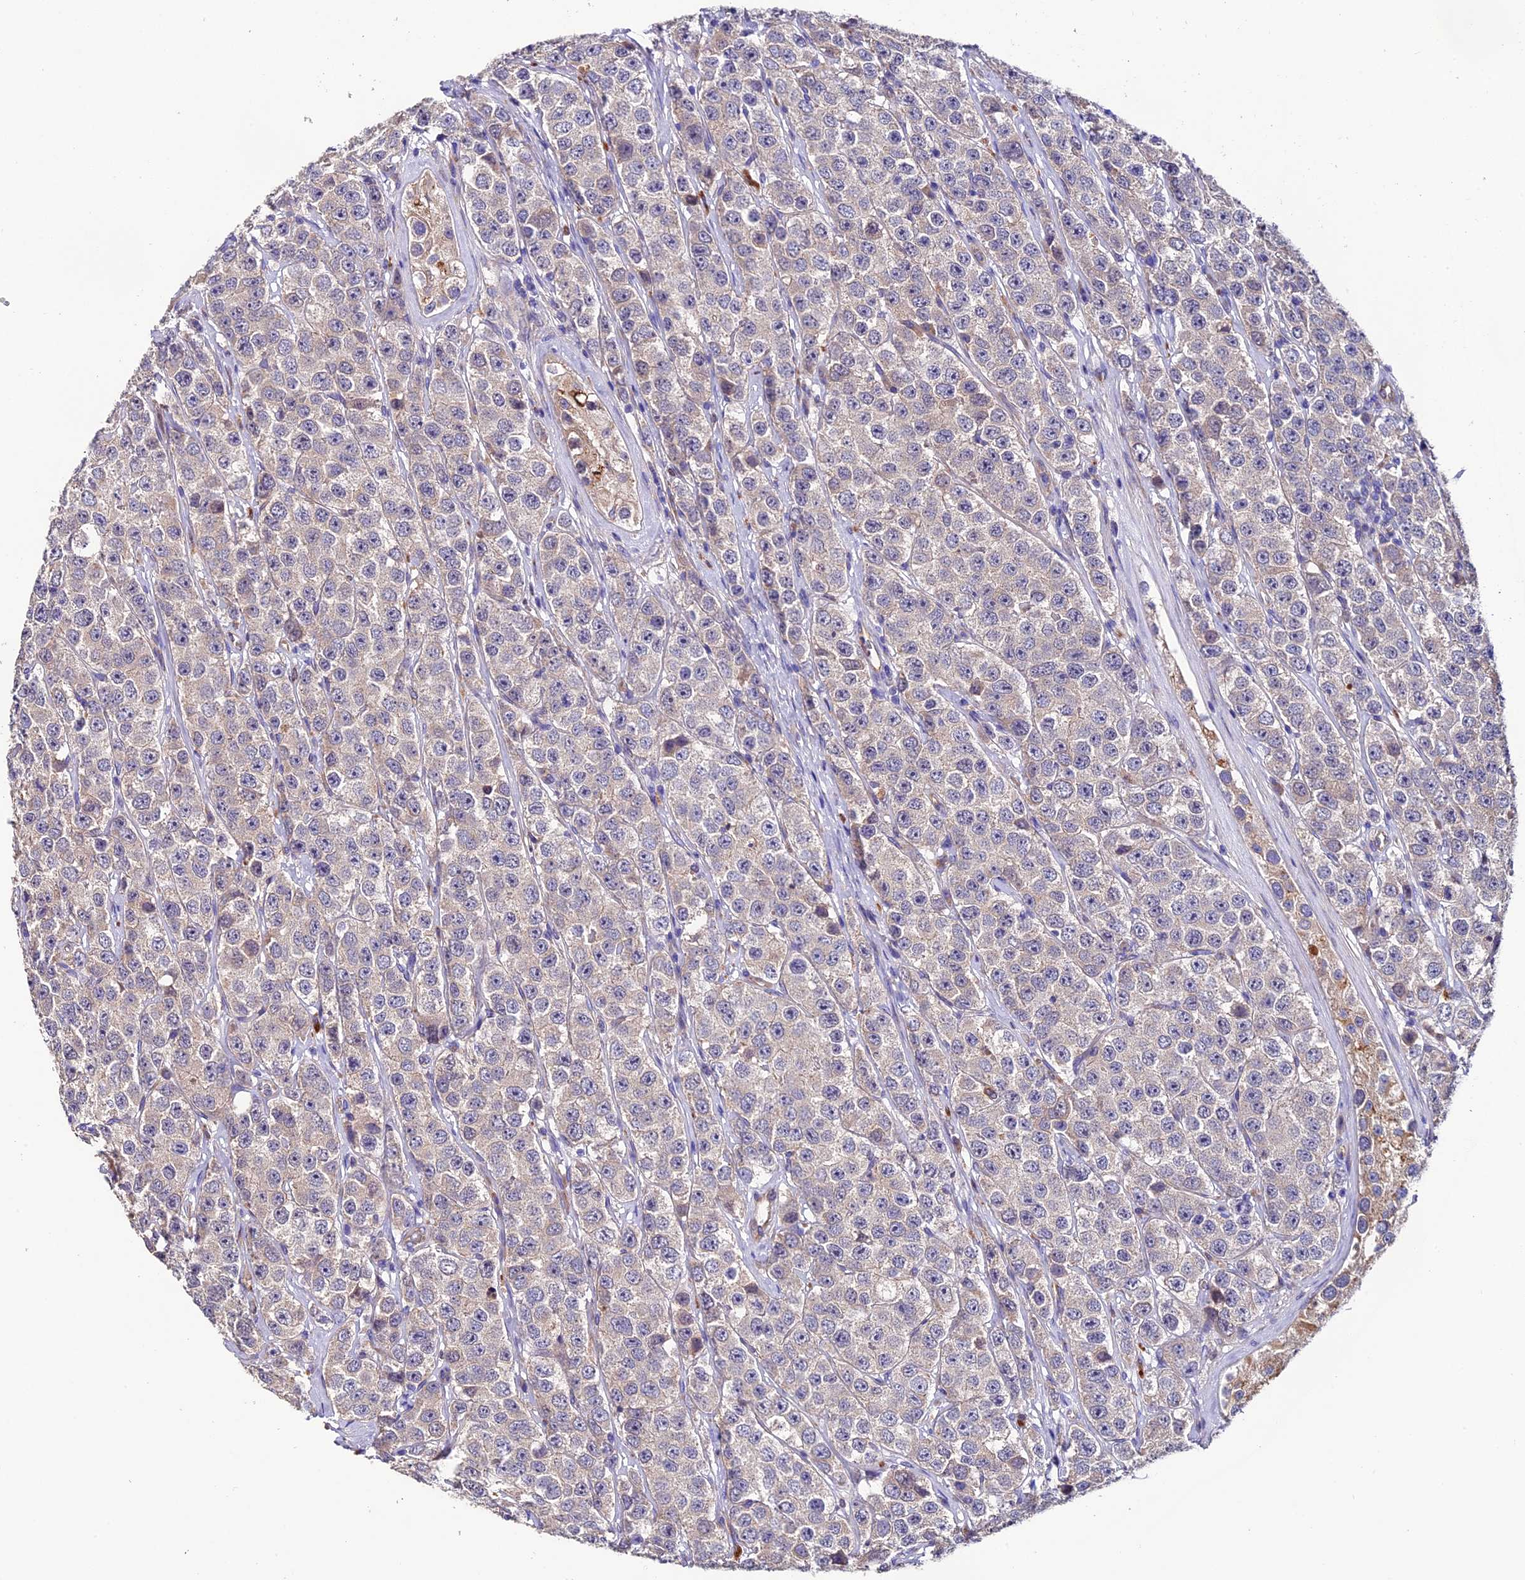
{"staining": {"intensity": "negative", "quantity": "none", "location": "none"}, "tissue": "testis cancer", "cell_type": "Tumor cells", "image_type": "cancer", "snomed": [{"axis": "morphology", "description": "Seminoma, NOS"}, {"axis": "topography", "description": "Testis"}], "caption": "High magnification brightfield microscopy of testis seminoma stained with DAB (3,3'-diaminobenzidine) (brown) and counterstained with hematoxylin (blue): tumor cells show no significant expression.", "gene": "CLN5", "patient": {"sex": "male", "age": 28}}